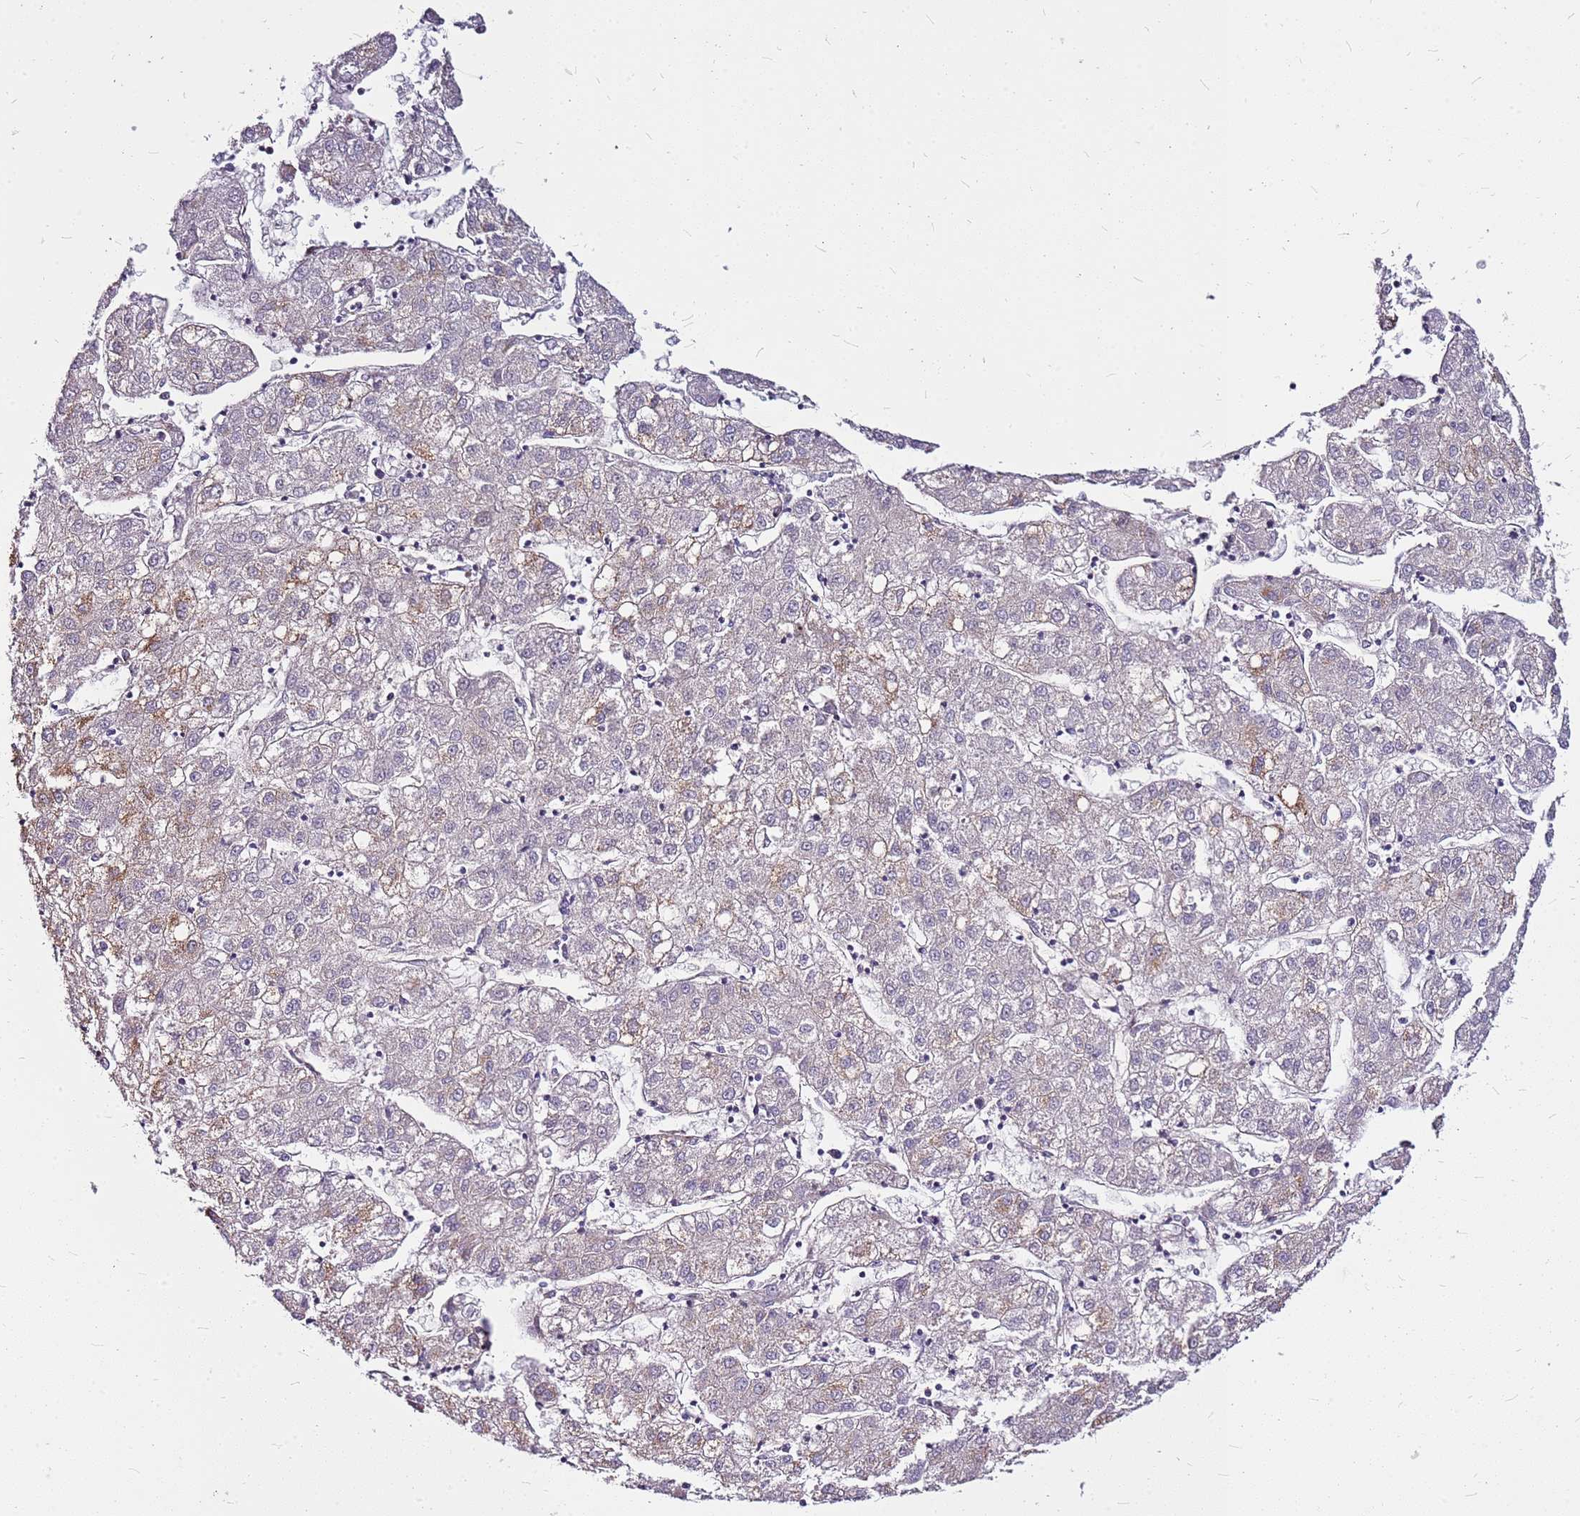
{"staining": {"intensity": "weak", "quantity": "<25%", "location": "cytoplasmic/membranous"}, "tissue": "liver cancer", "cell_type": "Tumor cells", "image_type": "cancer", "snomed": [{"axis": "morphology", "description": "Carcinoma, Hepatocellular, NOS"}, {"axis": "topography", "description": "Liver"}], "caption": "Protein analysis of liver cancer (hepatocellular carcinoma) exhibits no significant expression in tumor cells.", "gene": "OR51T1", "patient": {"sex": "male", "age": 72}}